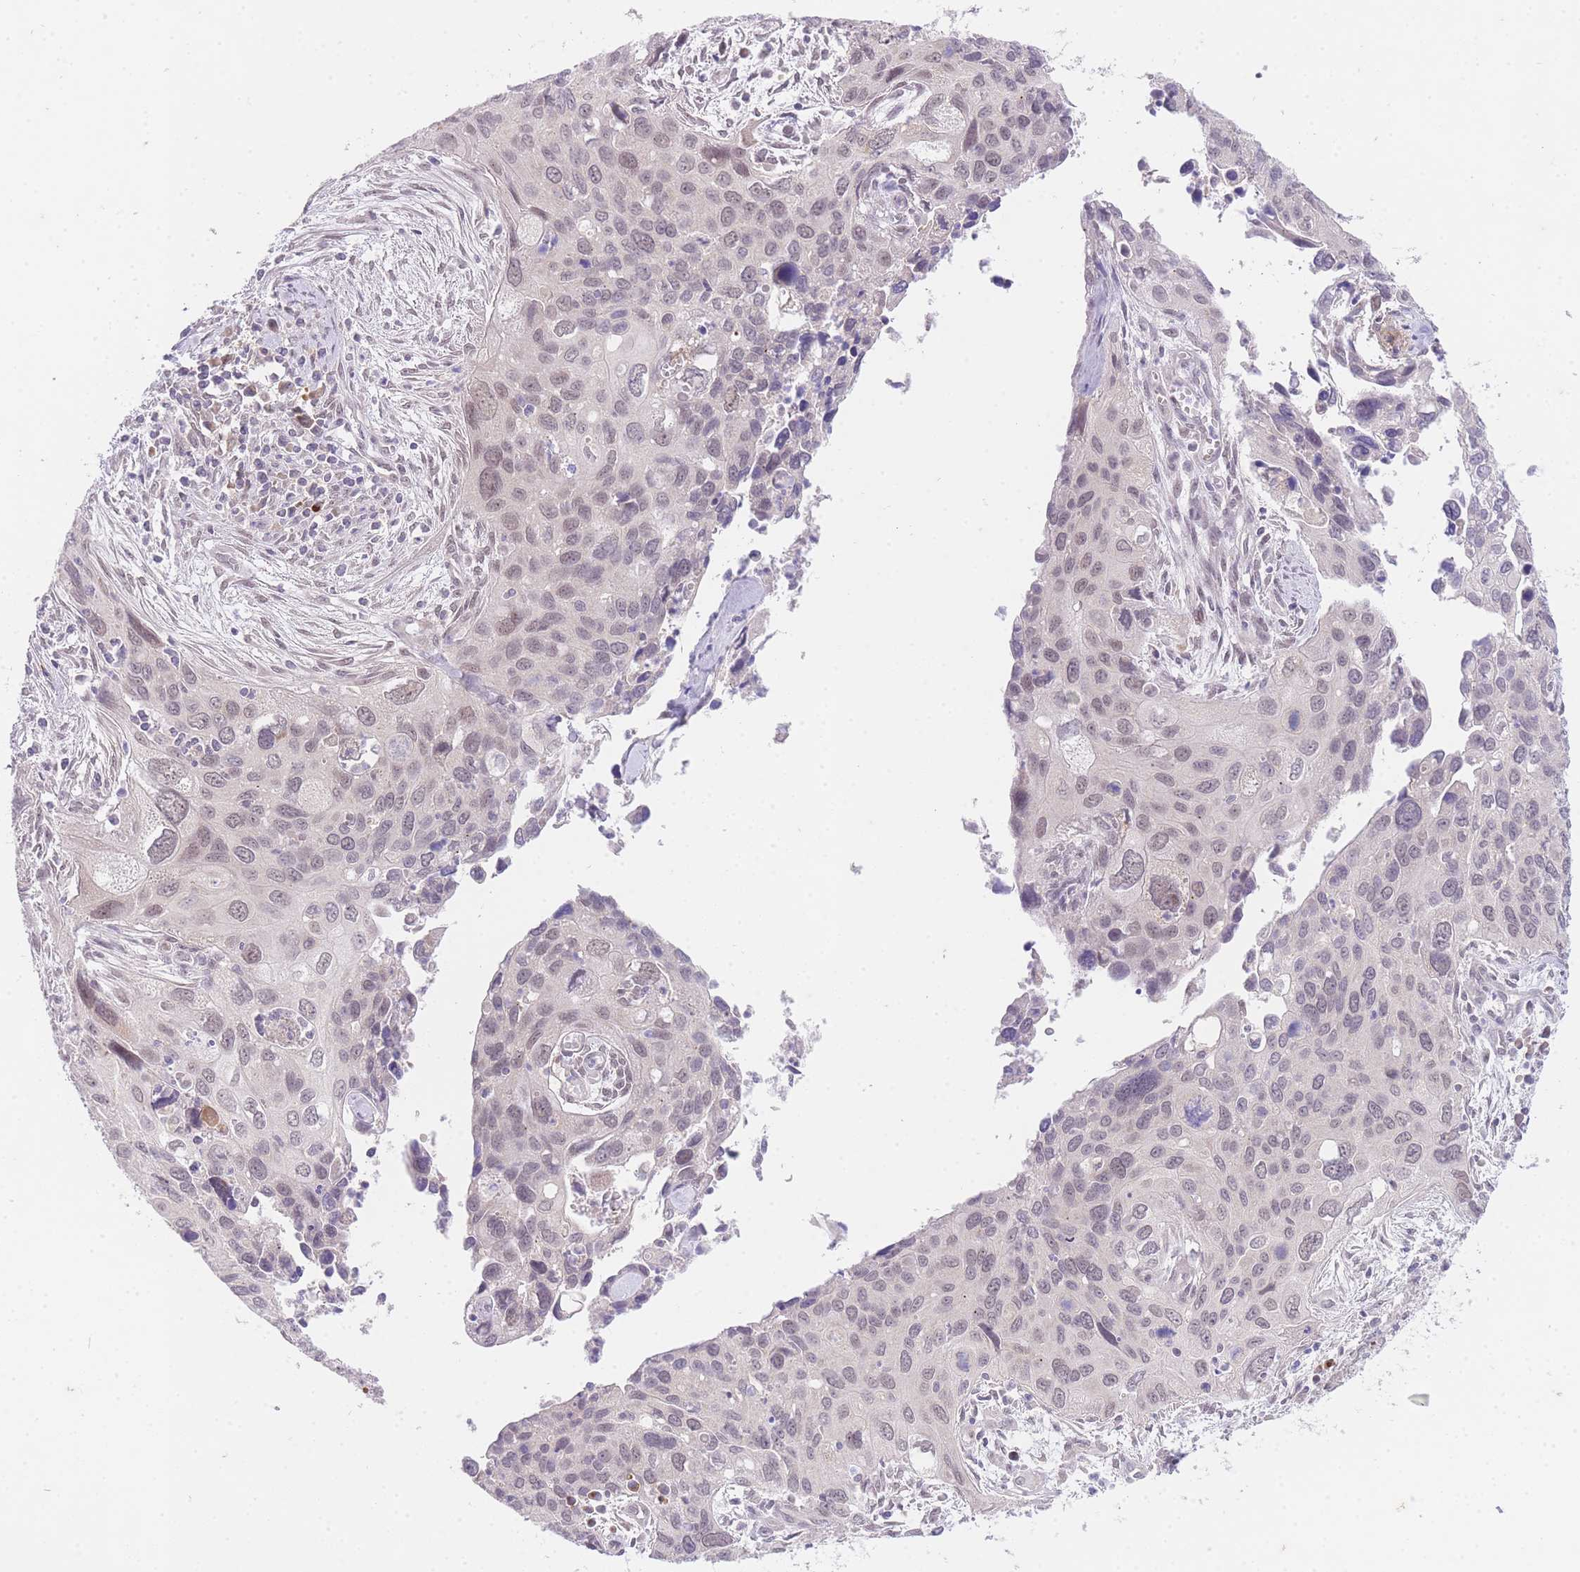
{"staining": {"intensity": "weak", "quantity": "25%-75%", "location": "nuclear"}, "tissue": "cervical cancer", "cell_type": "Tumor cells", "image_type": "cancer", "snomed": [{"axis": "morphology", "description": "Squamous cell carcinoma, NOS"}, {"axis": "topography", "description": "Cervix"}], "caption": "An IHC image of neoplastic tissue is shown. Protein staining in brown highlights weak nuclear positivity in cervical cancer within tumor cells.", "gene": "SLC25A33", "patient": {"sex": "female", "age": 55}}